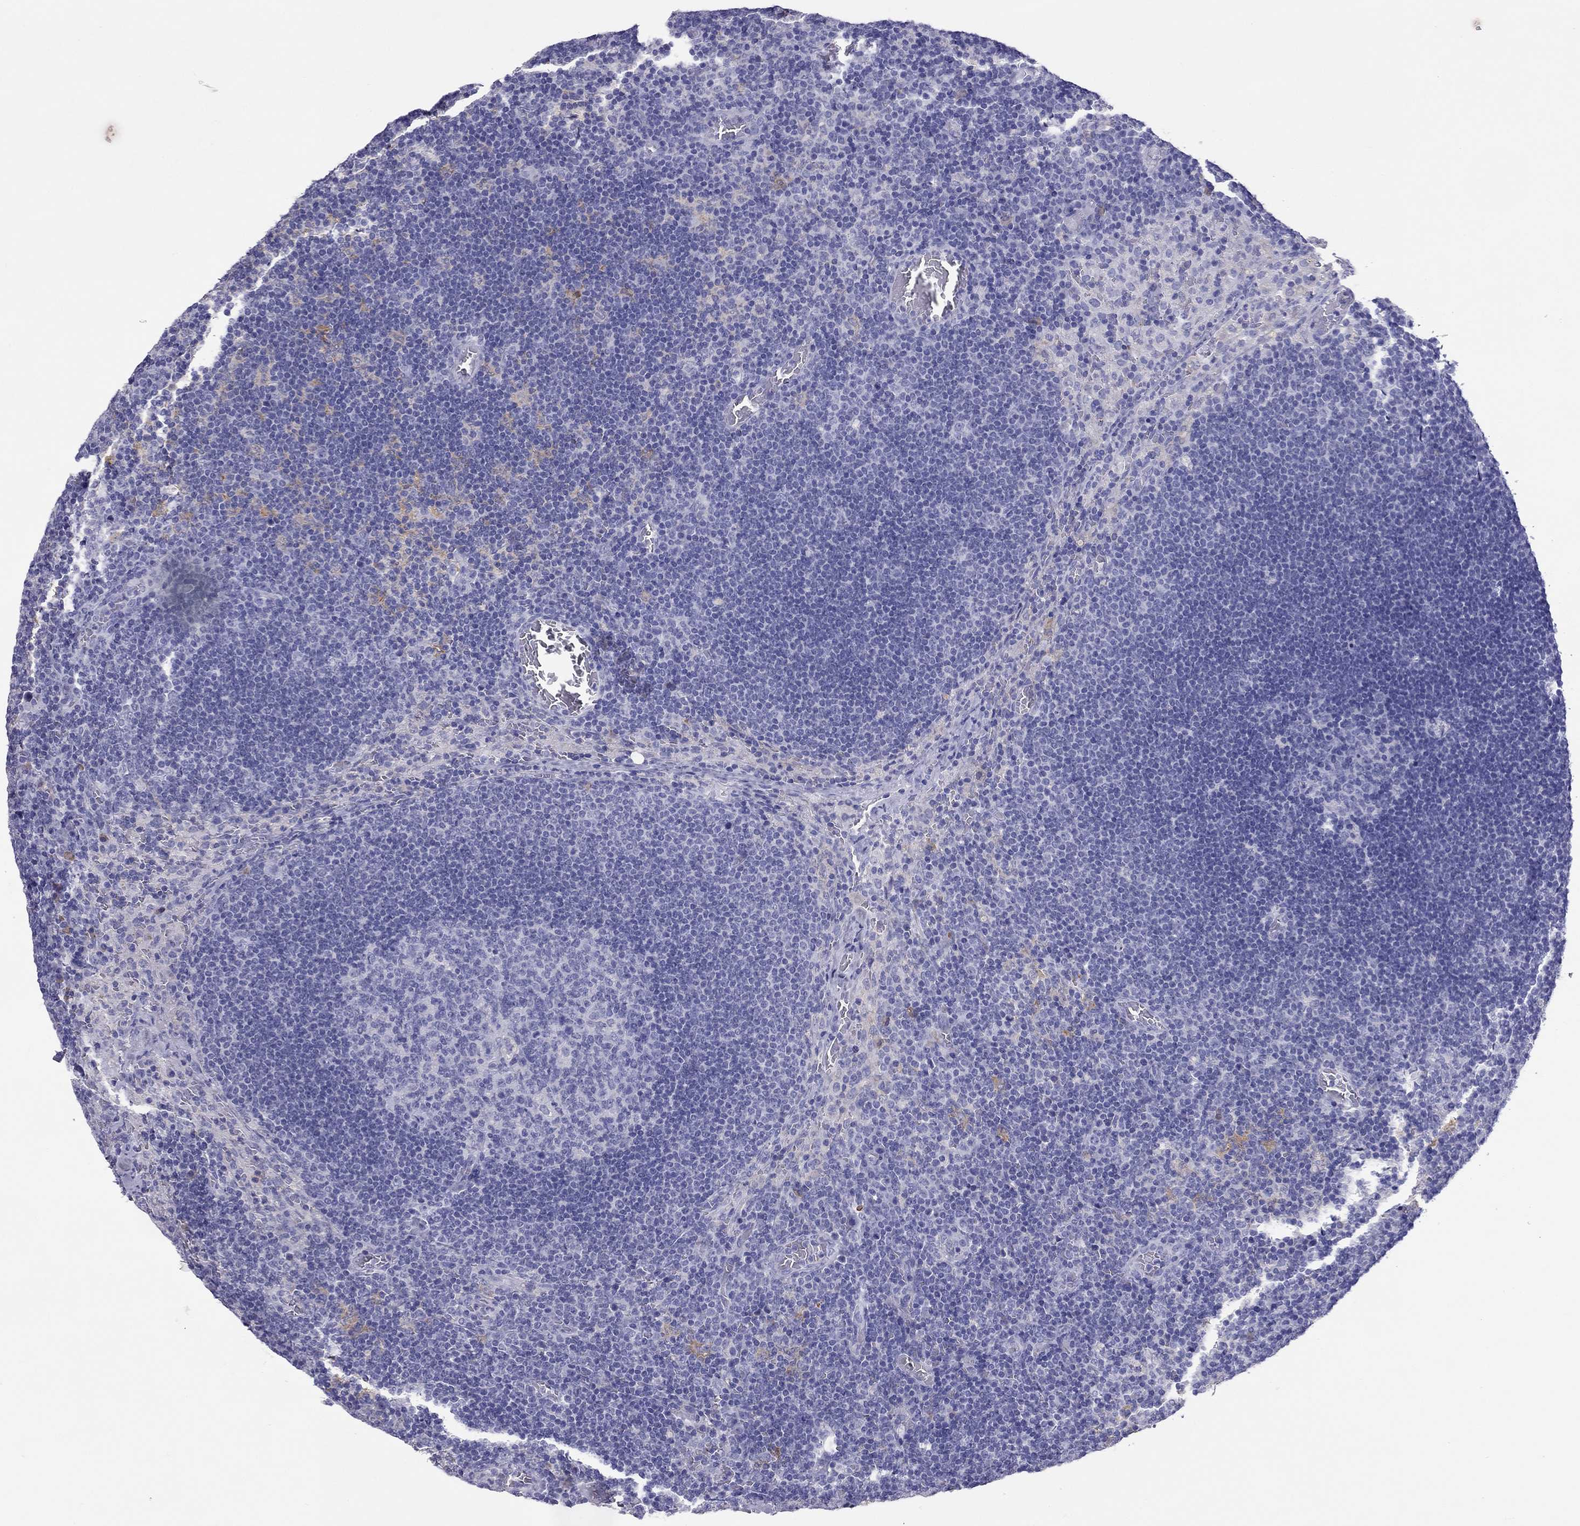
{"staining": {"intensity": "negative", "quantity": "none", "location": "none"}, "tissue": "lymph node", "cell_type": "Germinal center cells", "image_type": "normal", "snomed": [{"axis": "morphology", "description": "Normal tissue, NOS"}, {"axis": "topography", "description": "Lymph node"}], "caption": "The photomicrograph exhibits no significant expression in germinal center cells of lymph node. (Stains: DAB (3,3'-diaminobenzidine) immunohistochemistry (IHC) with hematoxylin counter stain, Microscopy: brightfield microscopy at high magnification).", "gene": "CALHM1", "patient": {"sex": "male", "age": 63}}